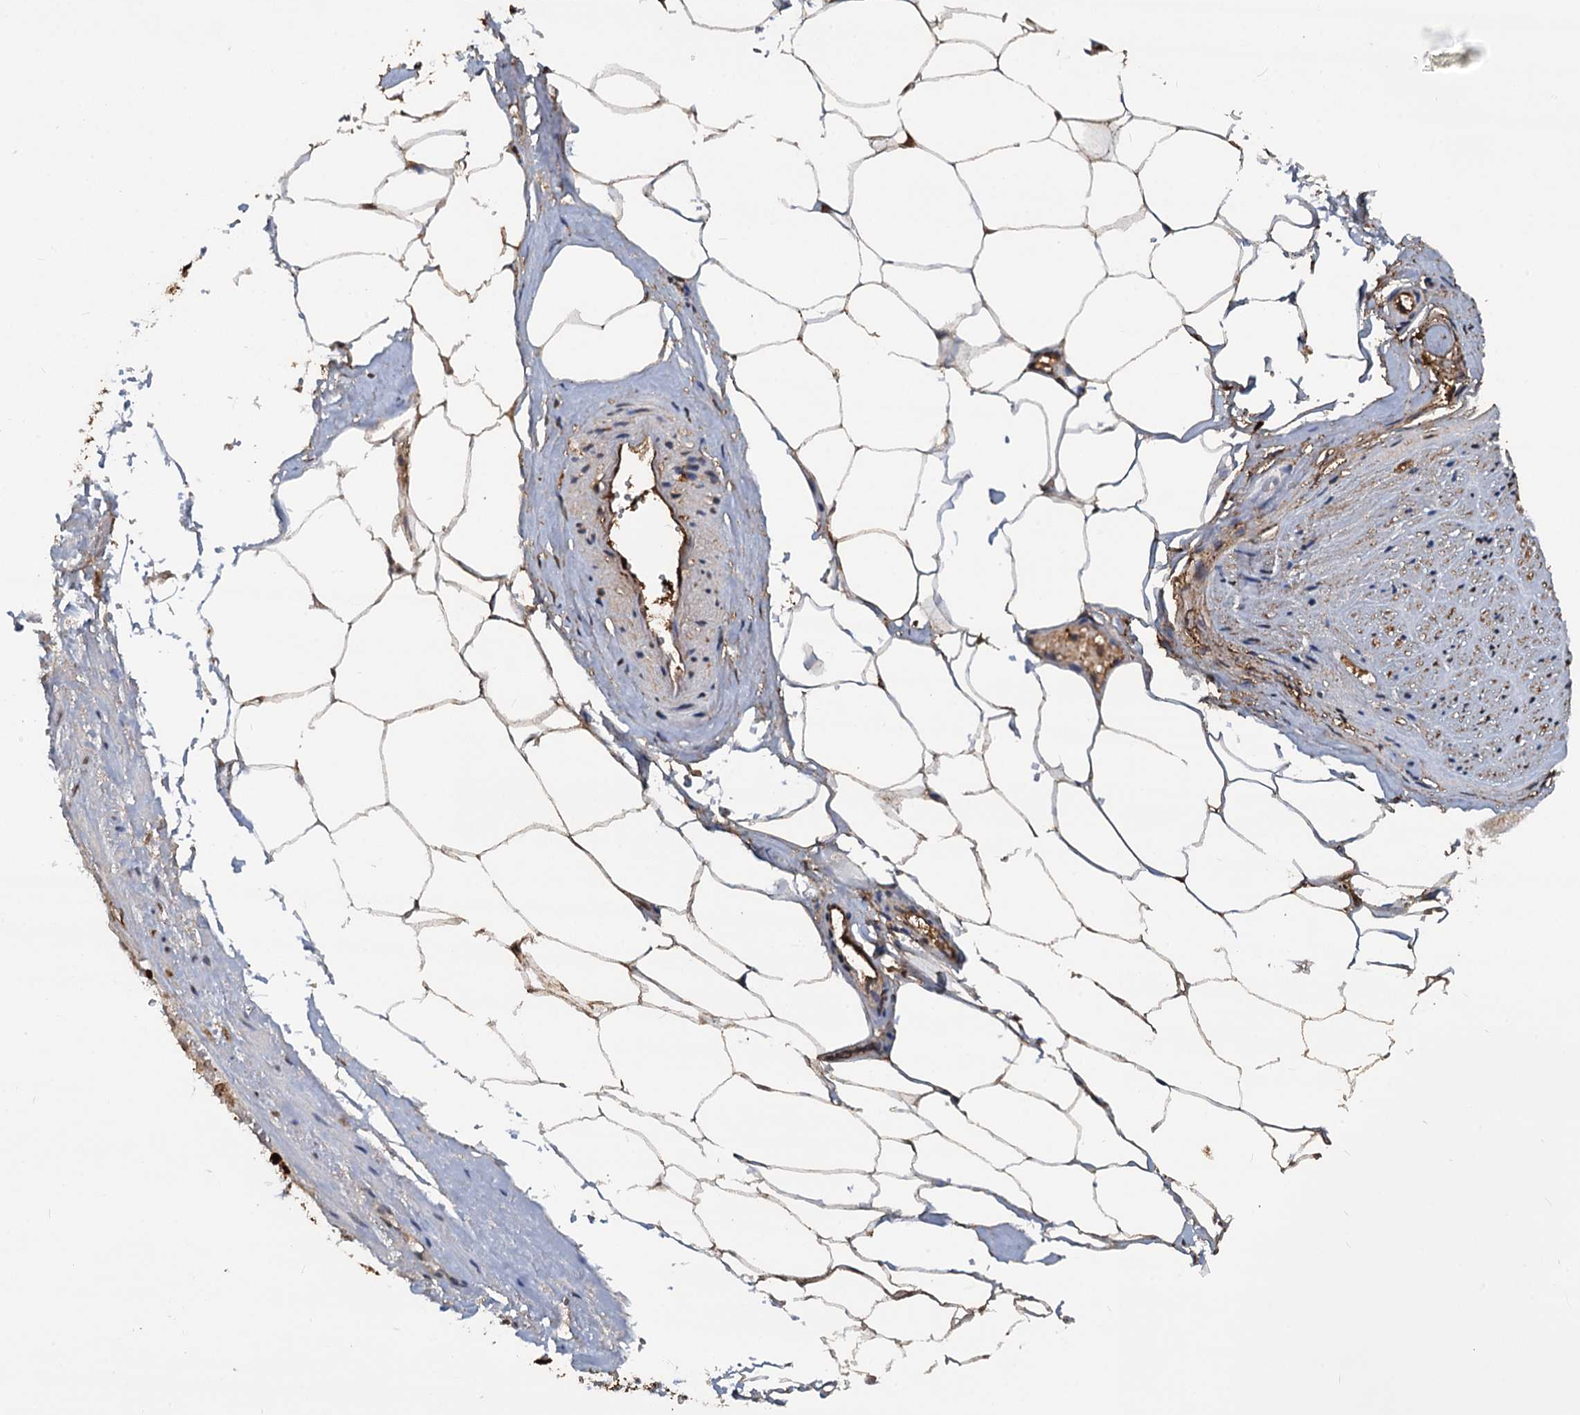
{"staining": {"intensity": "moderate", "quantity": ">75%", "location": "cytoplasmic/membranous"}, "tissue": "adipose tissue", "cell_type": "Adipocytes", "image_type": "normal", "snomed": [{"axis": "morphology", "description": "Normal tissue, NOS"}, {"axis": "morphology", "description": "Adenocarcinoma, Low grade"}, {"axis": "topography", "description": "Prostate"}, {"axis": "topography", "description": "Peripheral nerve tissue"}], "caption": "Immunohistochemistry (IHC) of benign human adipose tissue exhibits medium levels of moderate cytoplasmic/membranous expression in approximately >75% of adipocytes.", "gene": "S100A6", "patient": {"sex": "male", "age": 63}}